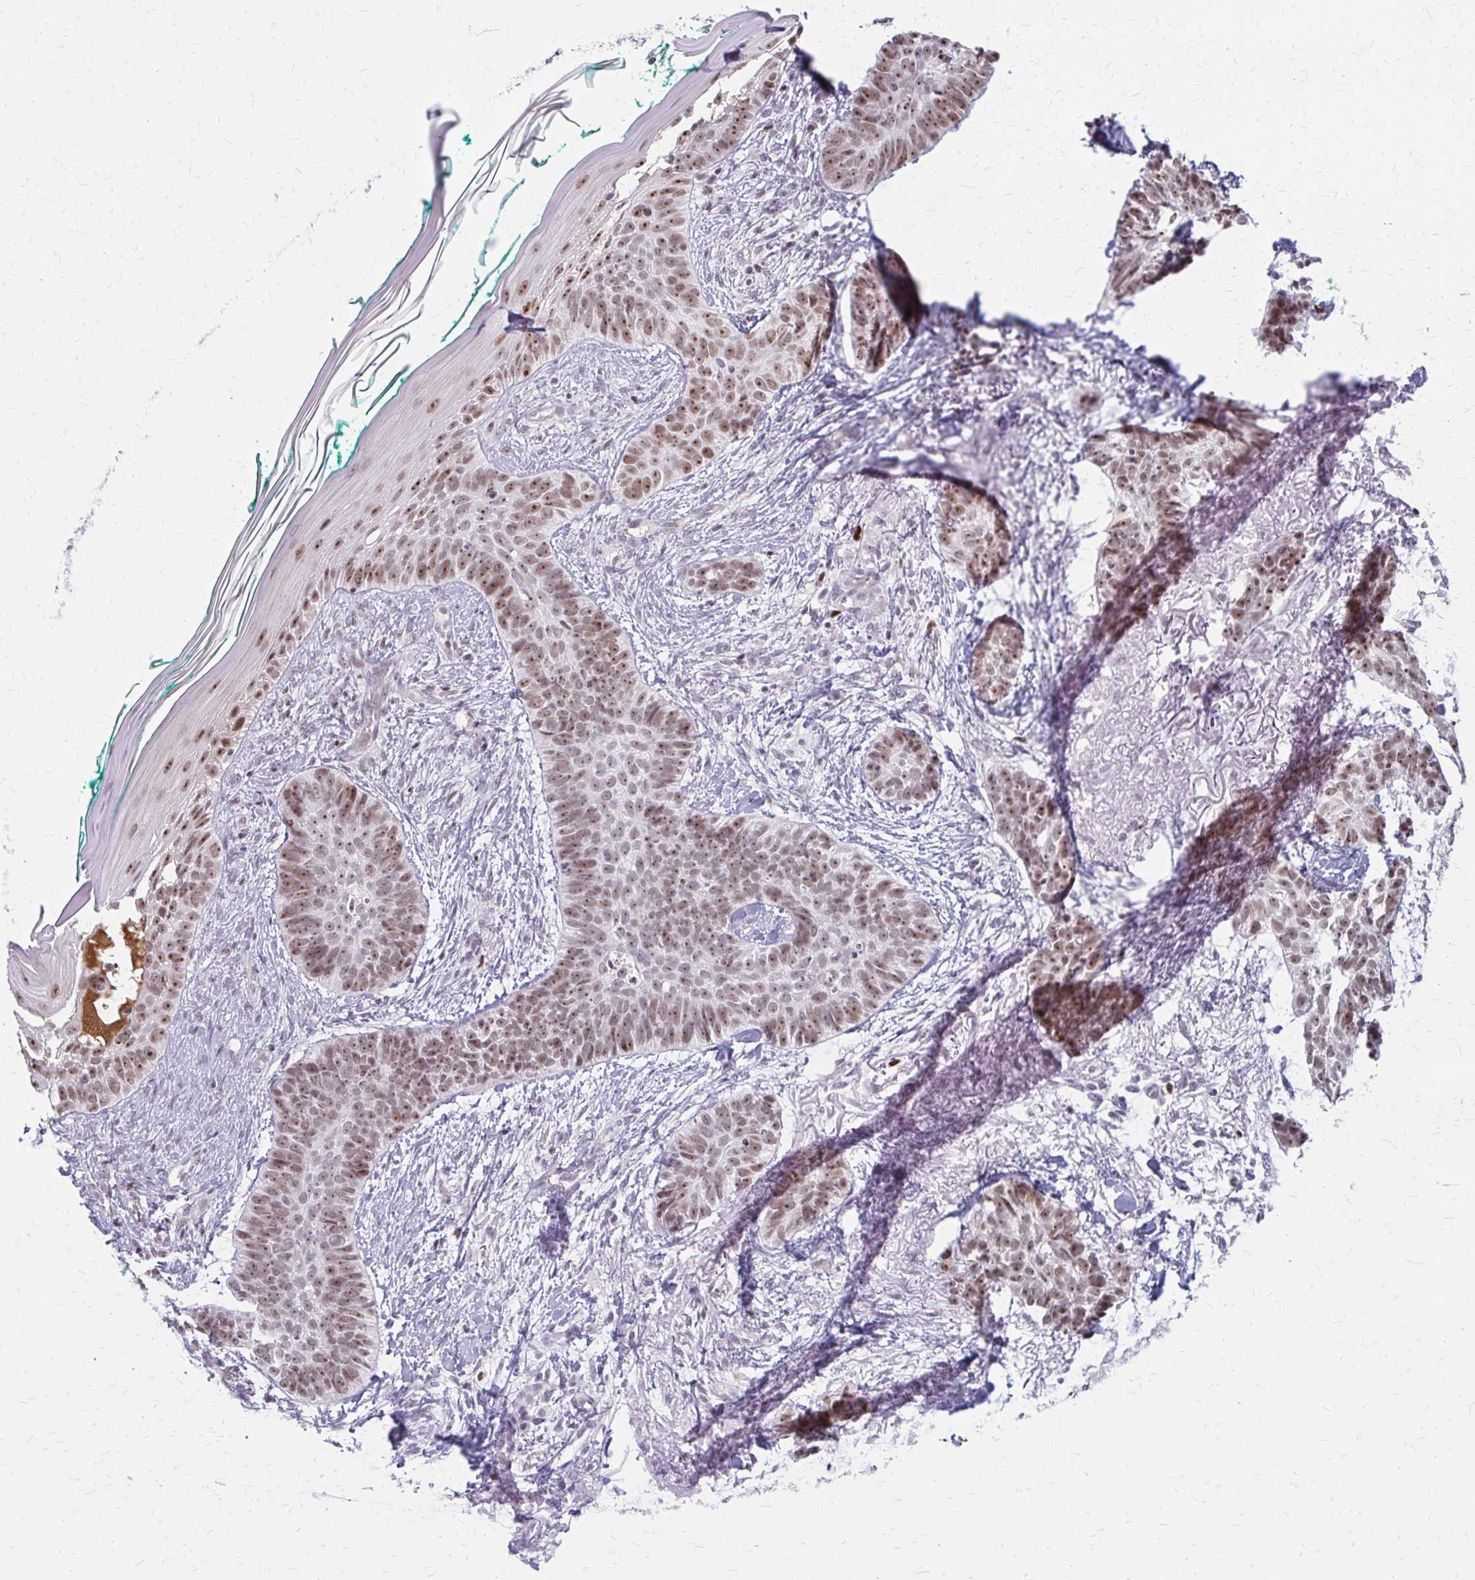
{"staining": {"intensity": "moderate", "quantity": ">75%", "location": "nuclear"}, "tissue": "skin cancer", "cell_type": "Tumor cells", "image_type": "cancer", "snomed": [{"axis": "morphology", "description": "Basal cell carcinoma"}, {"axis": "topography", "description": "Skin"}, {"axis": "topography", "description": "Skin of face"}, {"axis": "topography", "description": "Skin of nose"}], "caption": "A medium amount of moderate nuclear positivity is present in about >75% of tumor cells in skin cancer tissue.", "gene": "EED", "patient": {"sex": "female", "age": 86}}